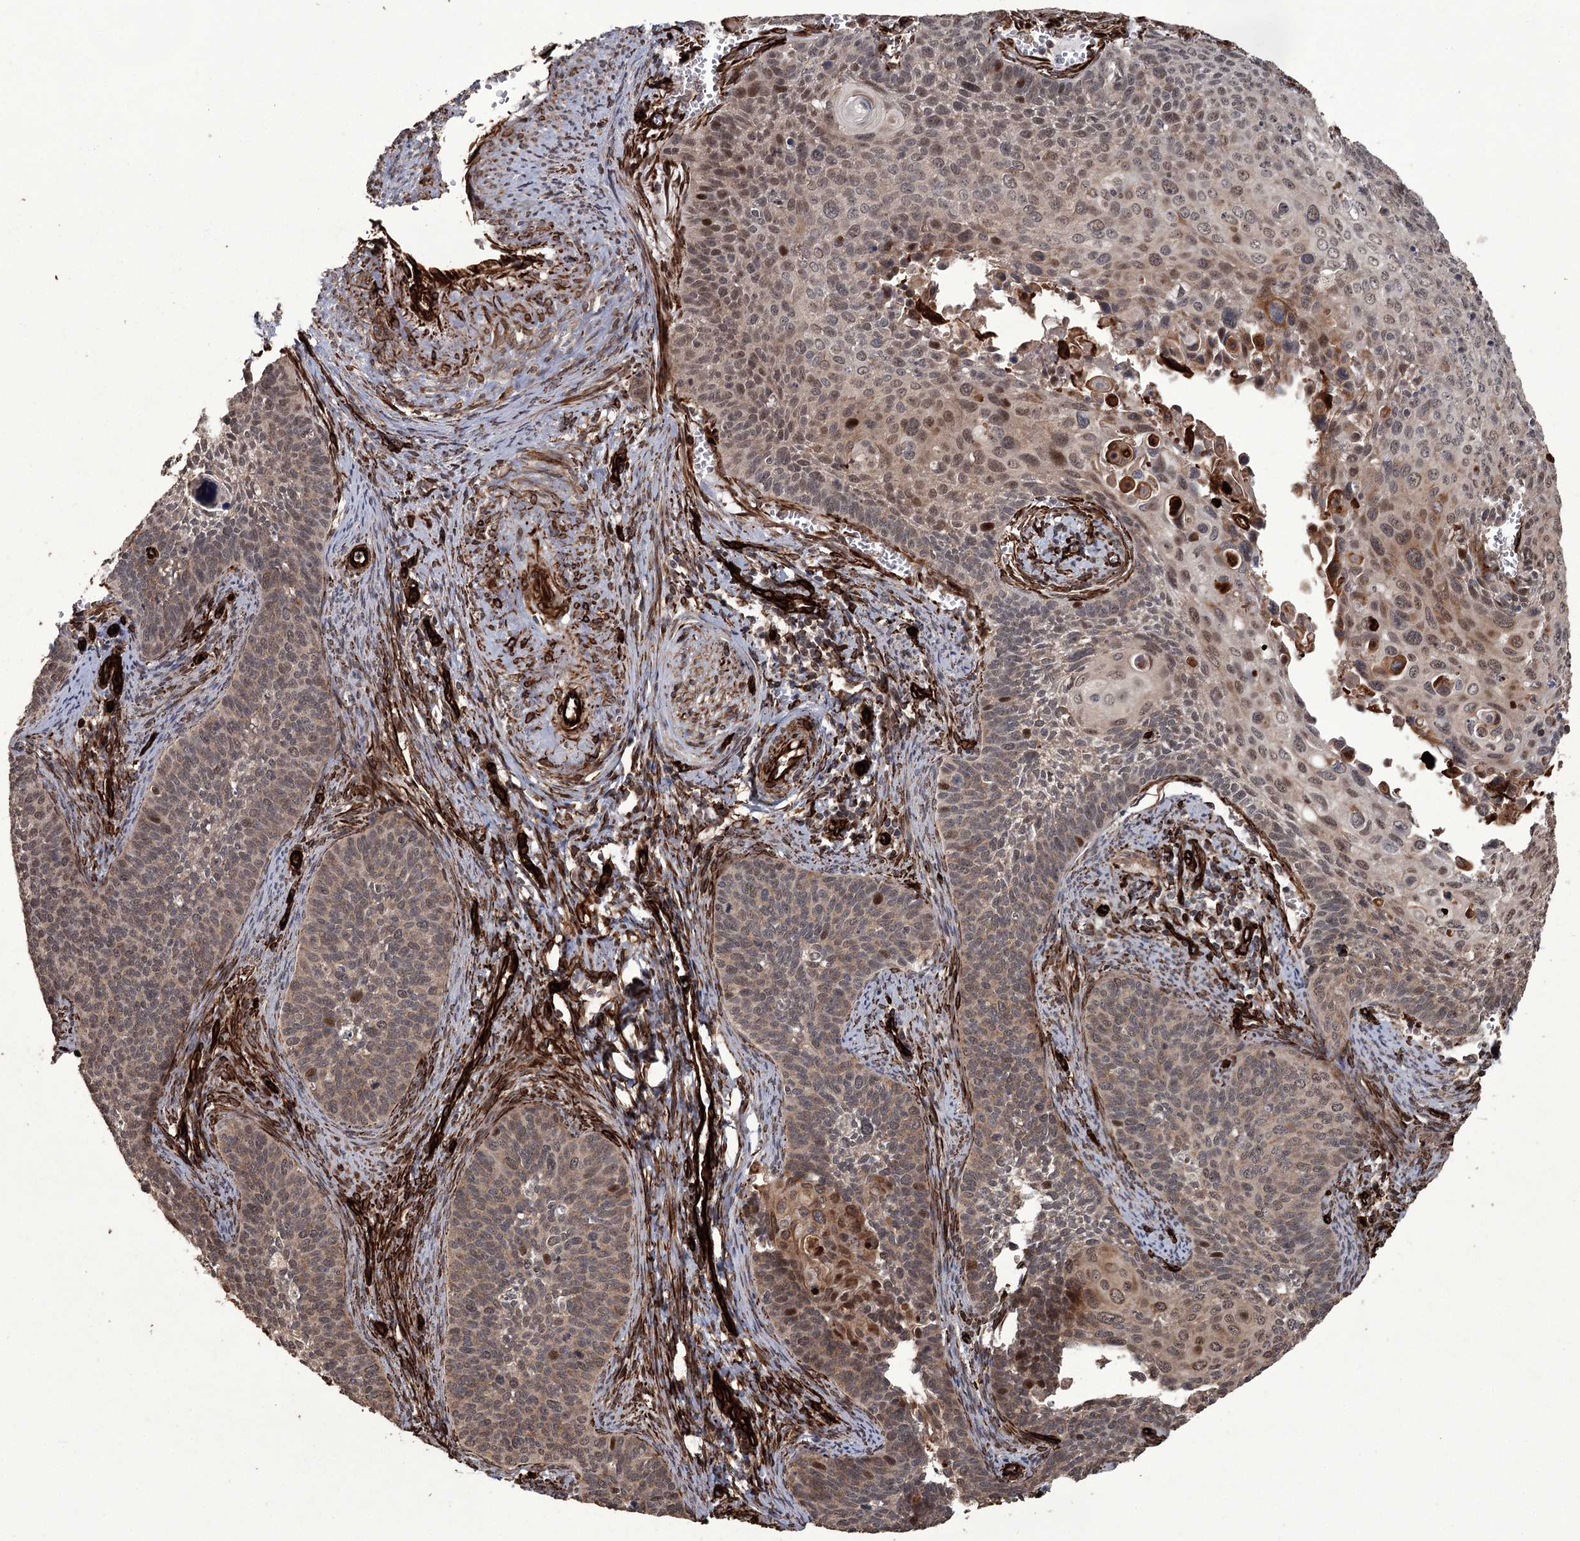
{"staining": {"intensity": "moderate", "quantity": "<25%", "location": "cytoplasmic/membranous,nuclear"}, "tissue": "cervical cancer", "cell_type": "Tumor cells", "image_type": "cancer", "snomed": [{"axis": "morphology", "description": "Squamous cell carcinoma, NOS"}, {"axis": "topography", "description": "Cervix"}], "caption": "This photomicrograph reveals squamous cell carcinoma (cervical) stained with IHC to label a protein in brown. The cytoplasmic/membranous and nuclear of tumor cells show moderate positivity for the protein. Nuclei are counter-stained blue.", "gene": "RPAP3", "patient": {"sex": "female", "age": 33}}